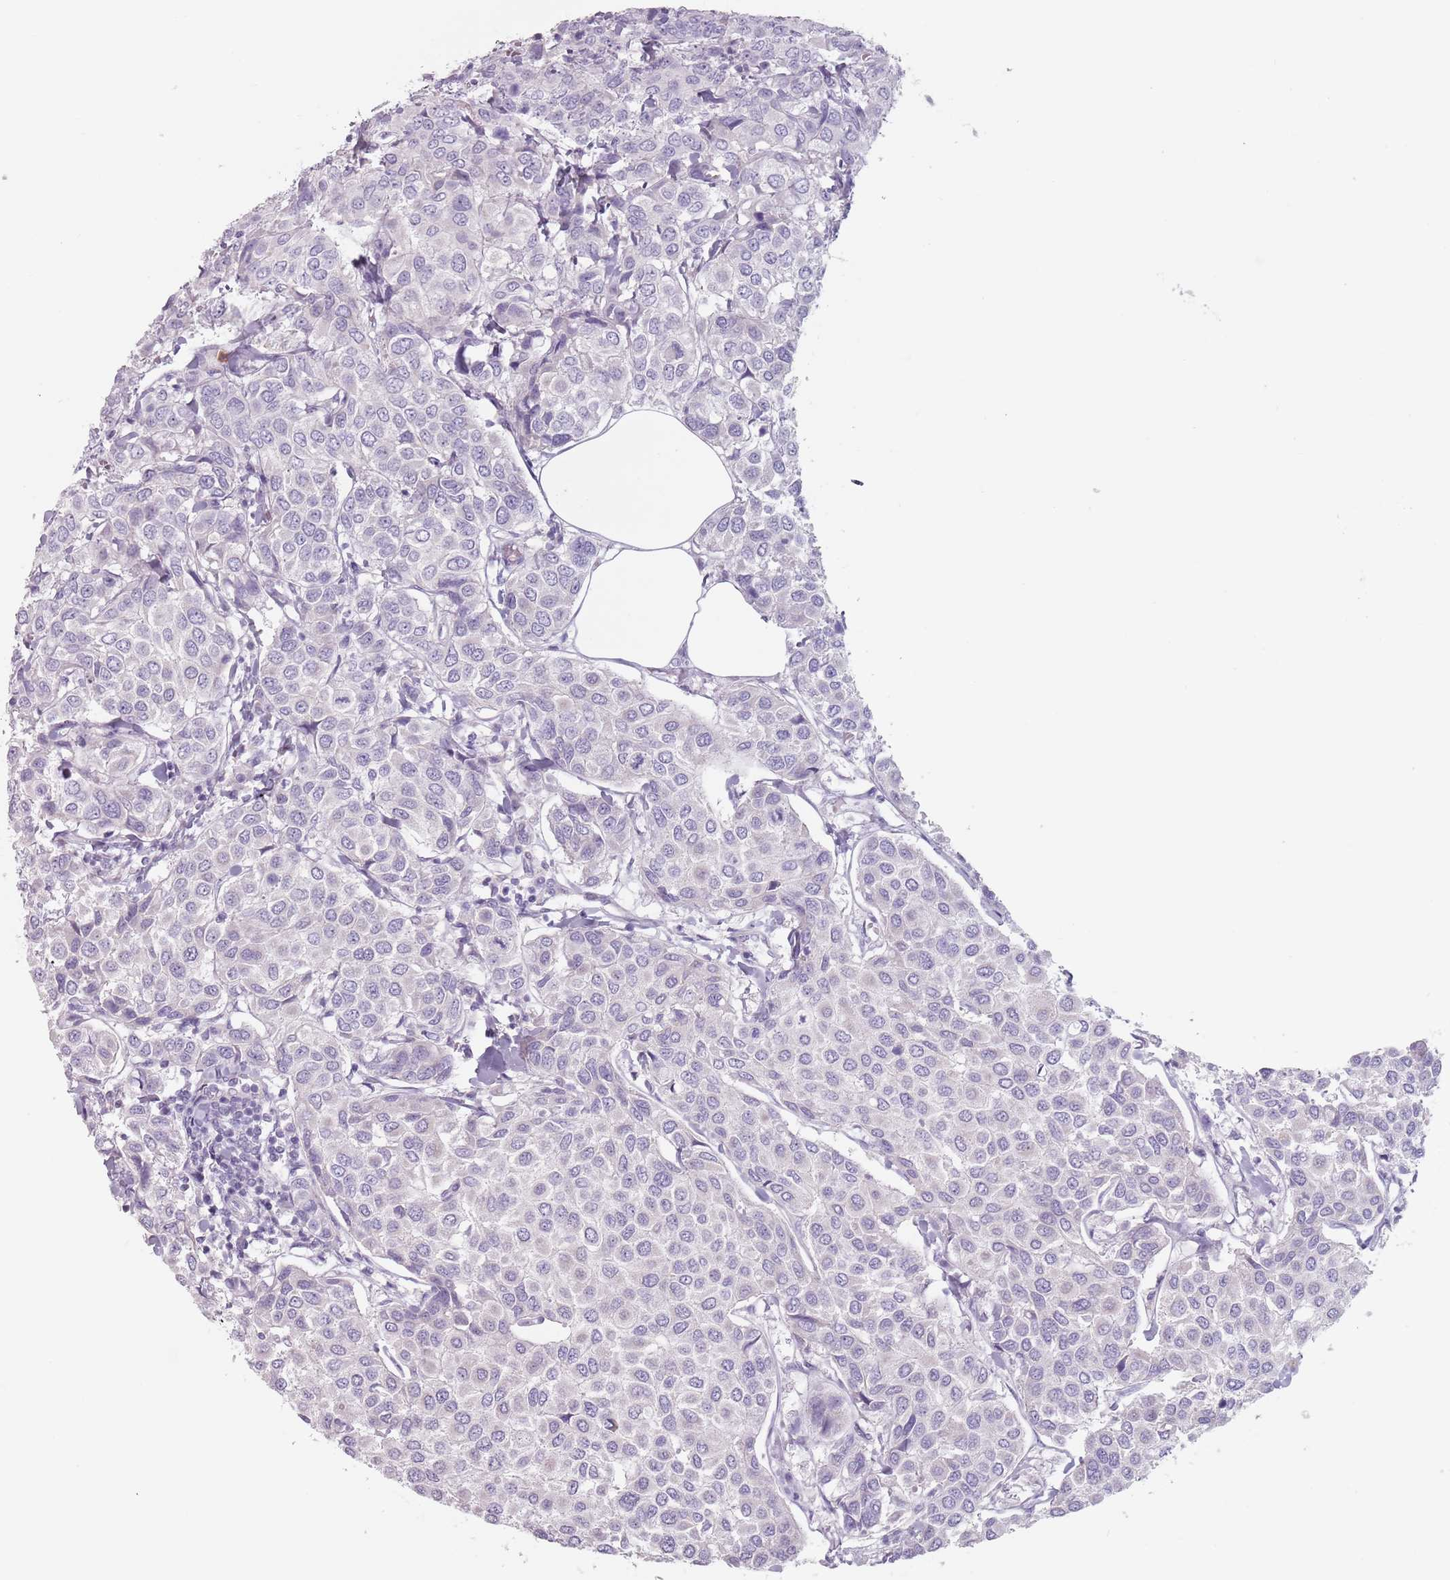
{"staining": {"intensity": "negative", "quantity": "none", "location": "none"}, "tissue": "breast cancer", "cell_type": "Tumor cells", "image_type": "cancer", "snomed": [{"axis": "morphology", "description": "Duct carcinoma"}, {"axis": "topography", "description": "Breast"}], "caption": "Human breast cancer stained for a protein using immunohistochemistry displays no positivity in tumor cells.", "gene": "ZNF584", "patient": {"sex": "female", "age": 55}}